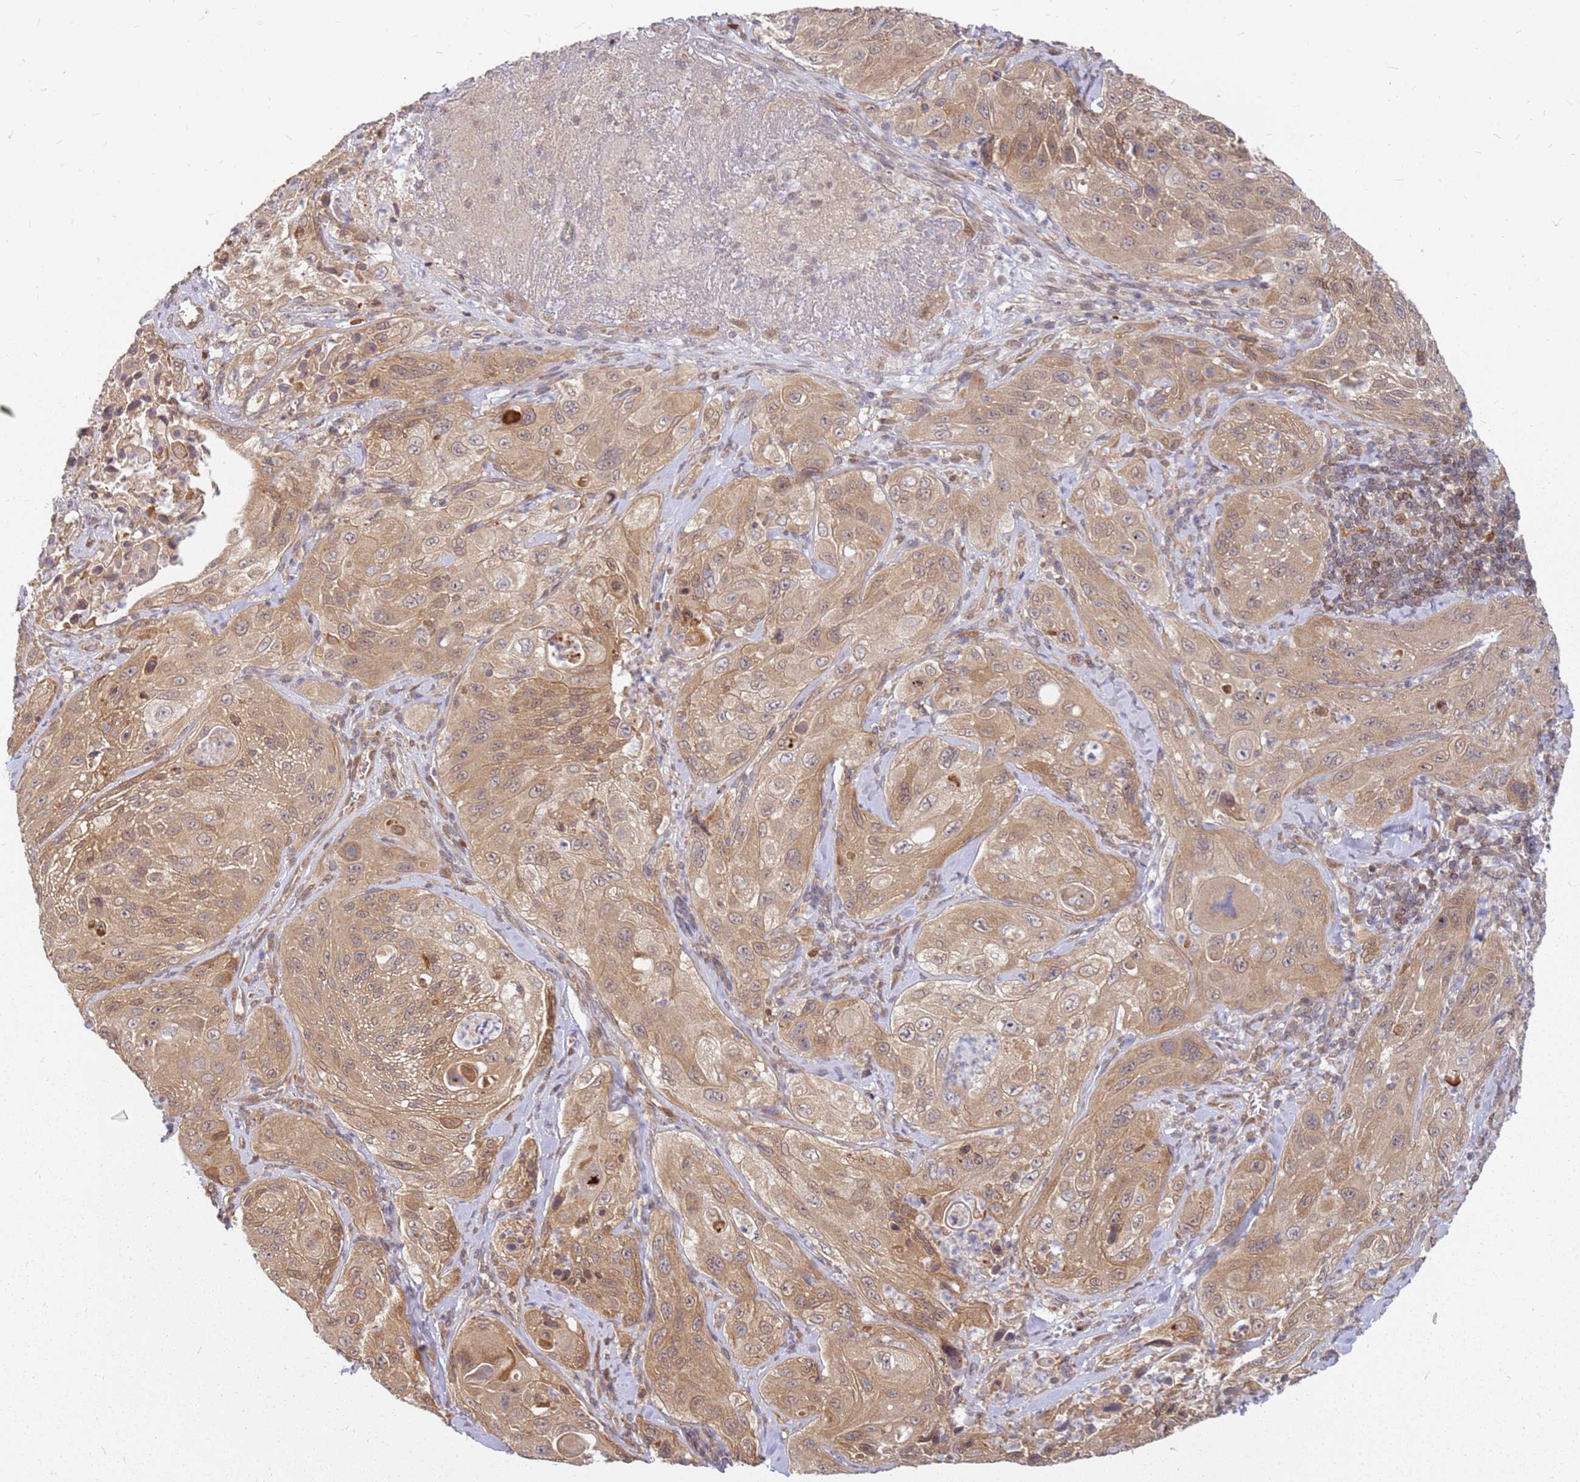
{"staining": {"intensity": "moderate", "quantity": ">75%", "location": "cytoplasmic/membranous,nuclear"}, "tissue": "cervical cancer", "cell_type": "Tumor cells", "image_type": "cancer", "snomed": [{"axis": "morphology", "description": "Squamous cell carcinoma, NOS"}, {"axis": "topography", "description": "Cervix"}], "caption": "The image reveals a brown stain indicating the presence of a protein in the cytoplasmic/membranous and nuclear of tumor cells in squamous cell carcinoma (cervical).", "gene": "NUDT14", "patient": {"sex": "female", "age": 42}}